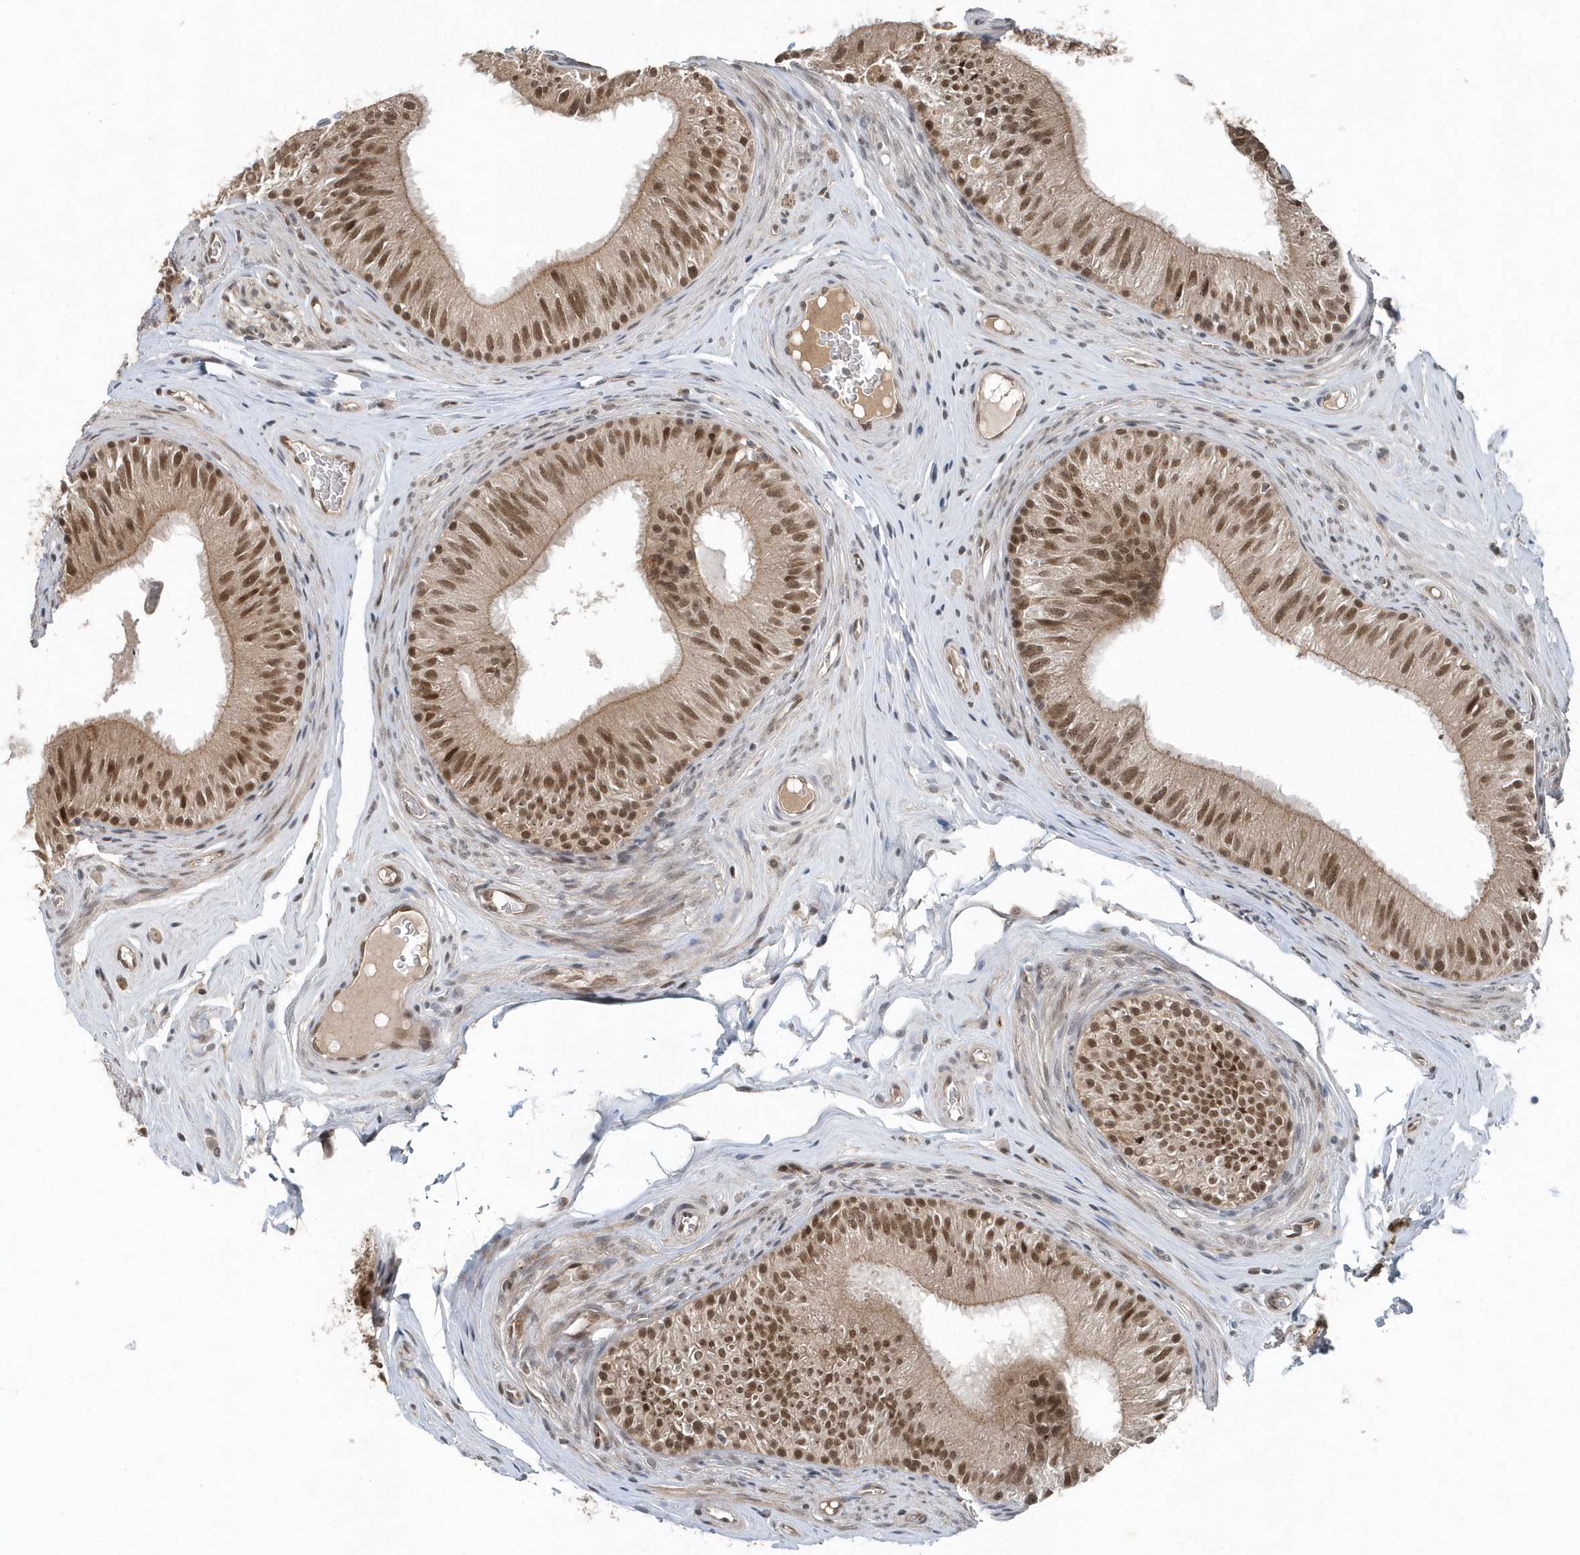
{"staining": {"intensity": "moderate", "quantity": ">75%", "location": "nuclear"}, "tissue": "epididymis", "cell_type": "Glandular cells", "image_type": "normal", "snomed": [{"axis": "morphology", "description": "Normal tissue, NOS"}, {"axis": "topography", "description": "Epididymis"}], "caption": "An image showing moderate nuclear staining in approximately >75% of glandular cells in unremarkable epididymis, as visualized by brown immunohistochemical staining.", "gene": "QTRT2", "patient": {"sex": "male", "age": 46}}